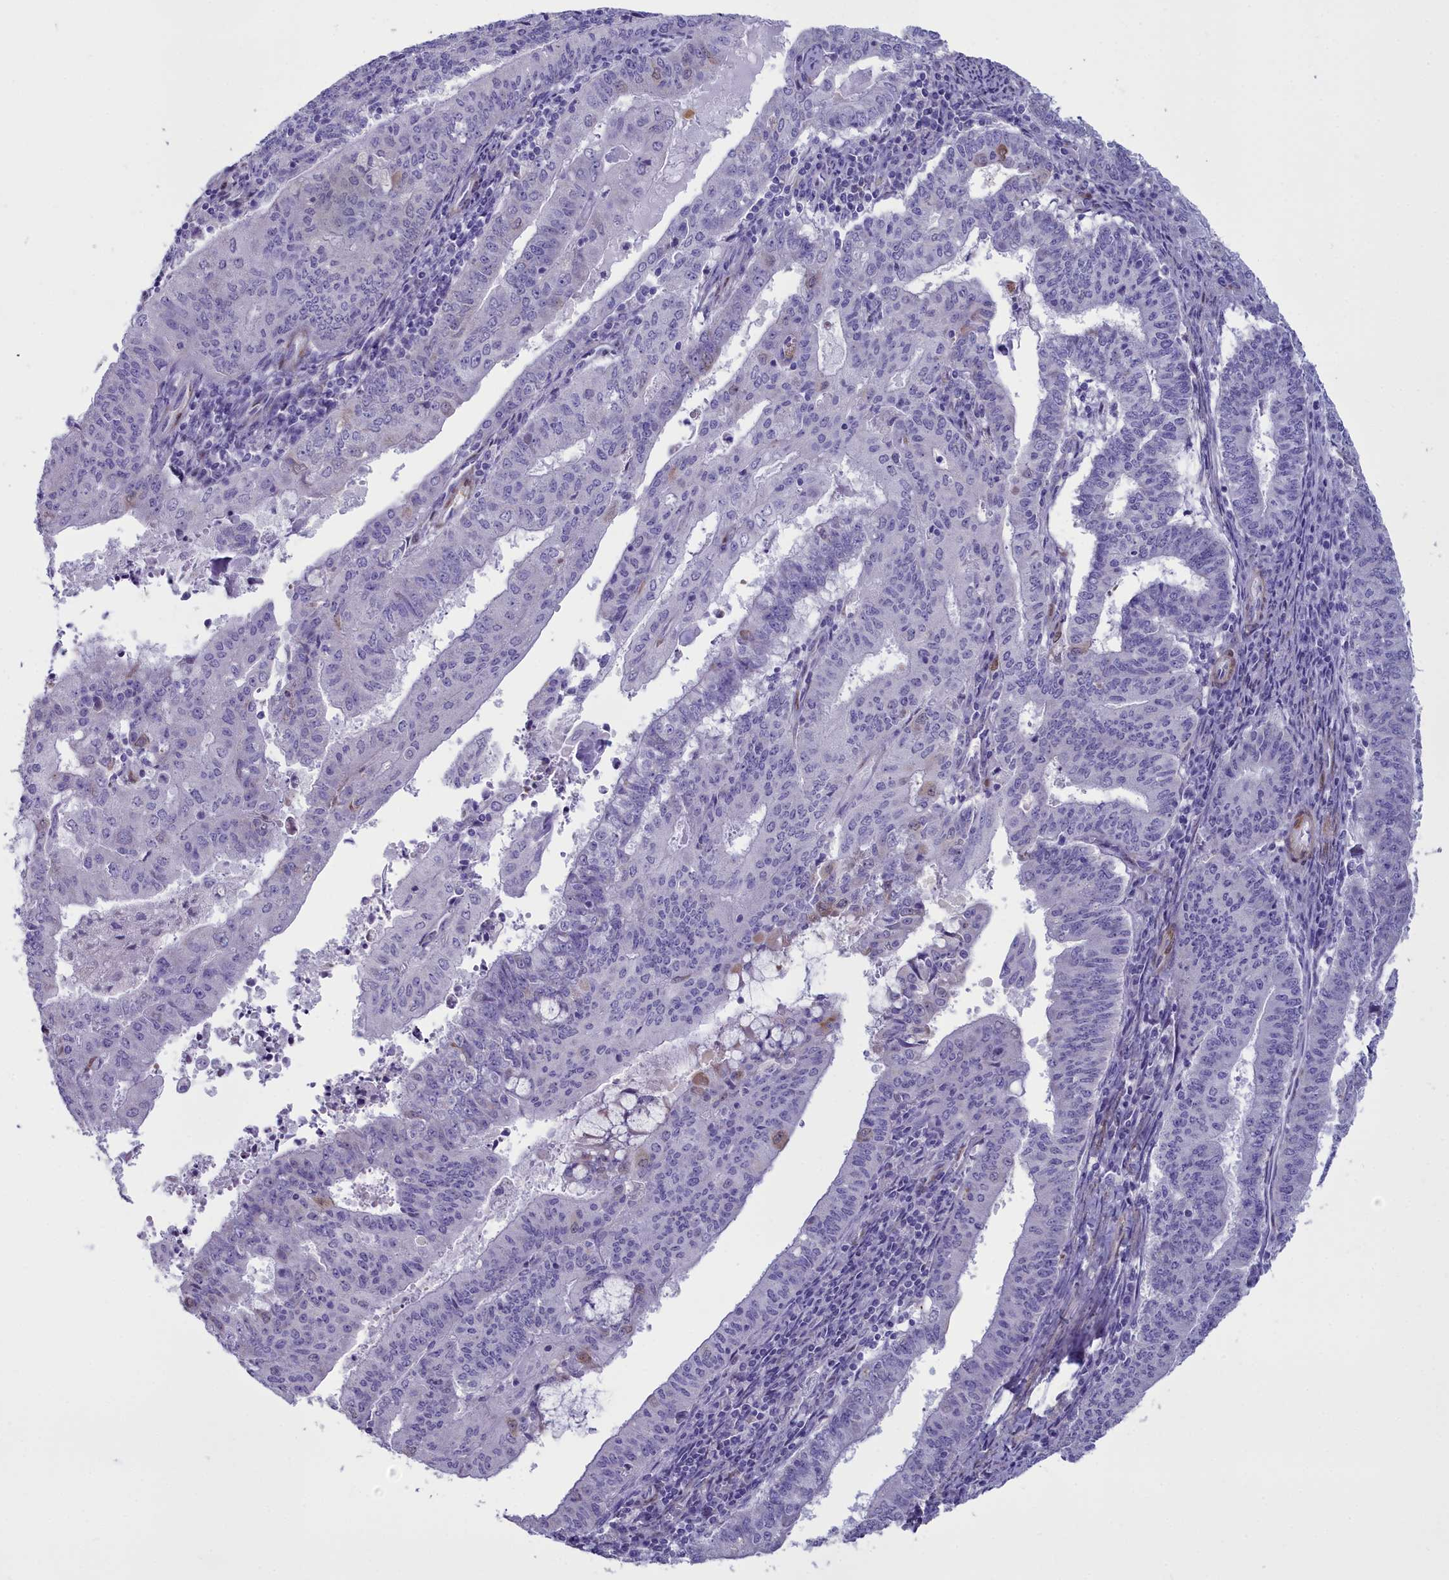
{"staining": {"intensity": "negative", "quantity": "none", "location": "none"}, "tissue": "endometrial cancer", "cell_type": "Tumor cells", "image_type": "cancer", "snomed": [{"axis": "morphology", "description": "Adenocarcinoma, NOS"}, {"axis": "topography", "description": "Endometrium"}], "caption": "Endometrial cancer was stained to show a protein in brown. There is no significant positivity in tumor cells.", "gene": "PPP1R14A", "patient": {"sex": "female", "age": 59}}